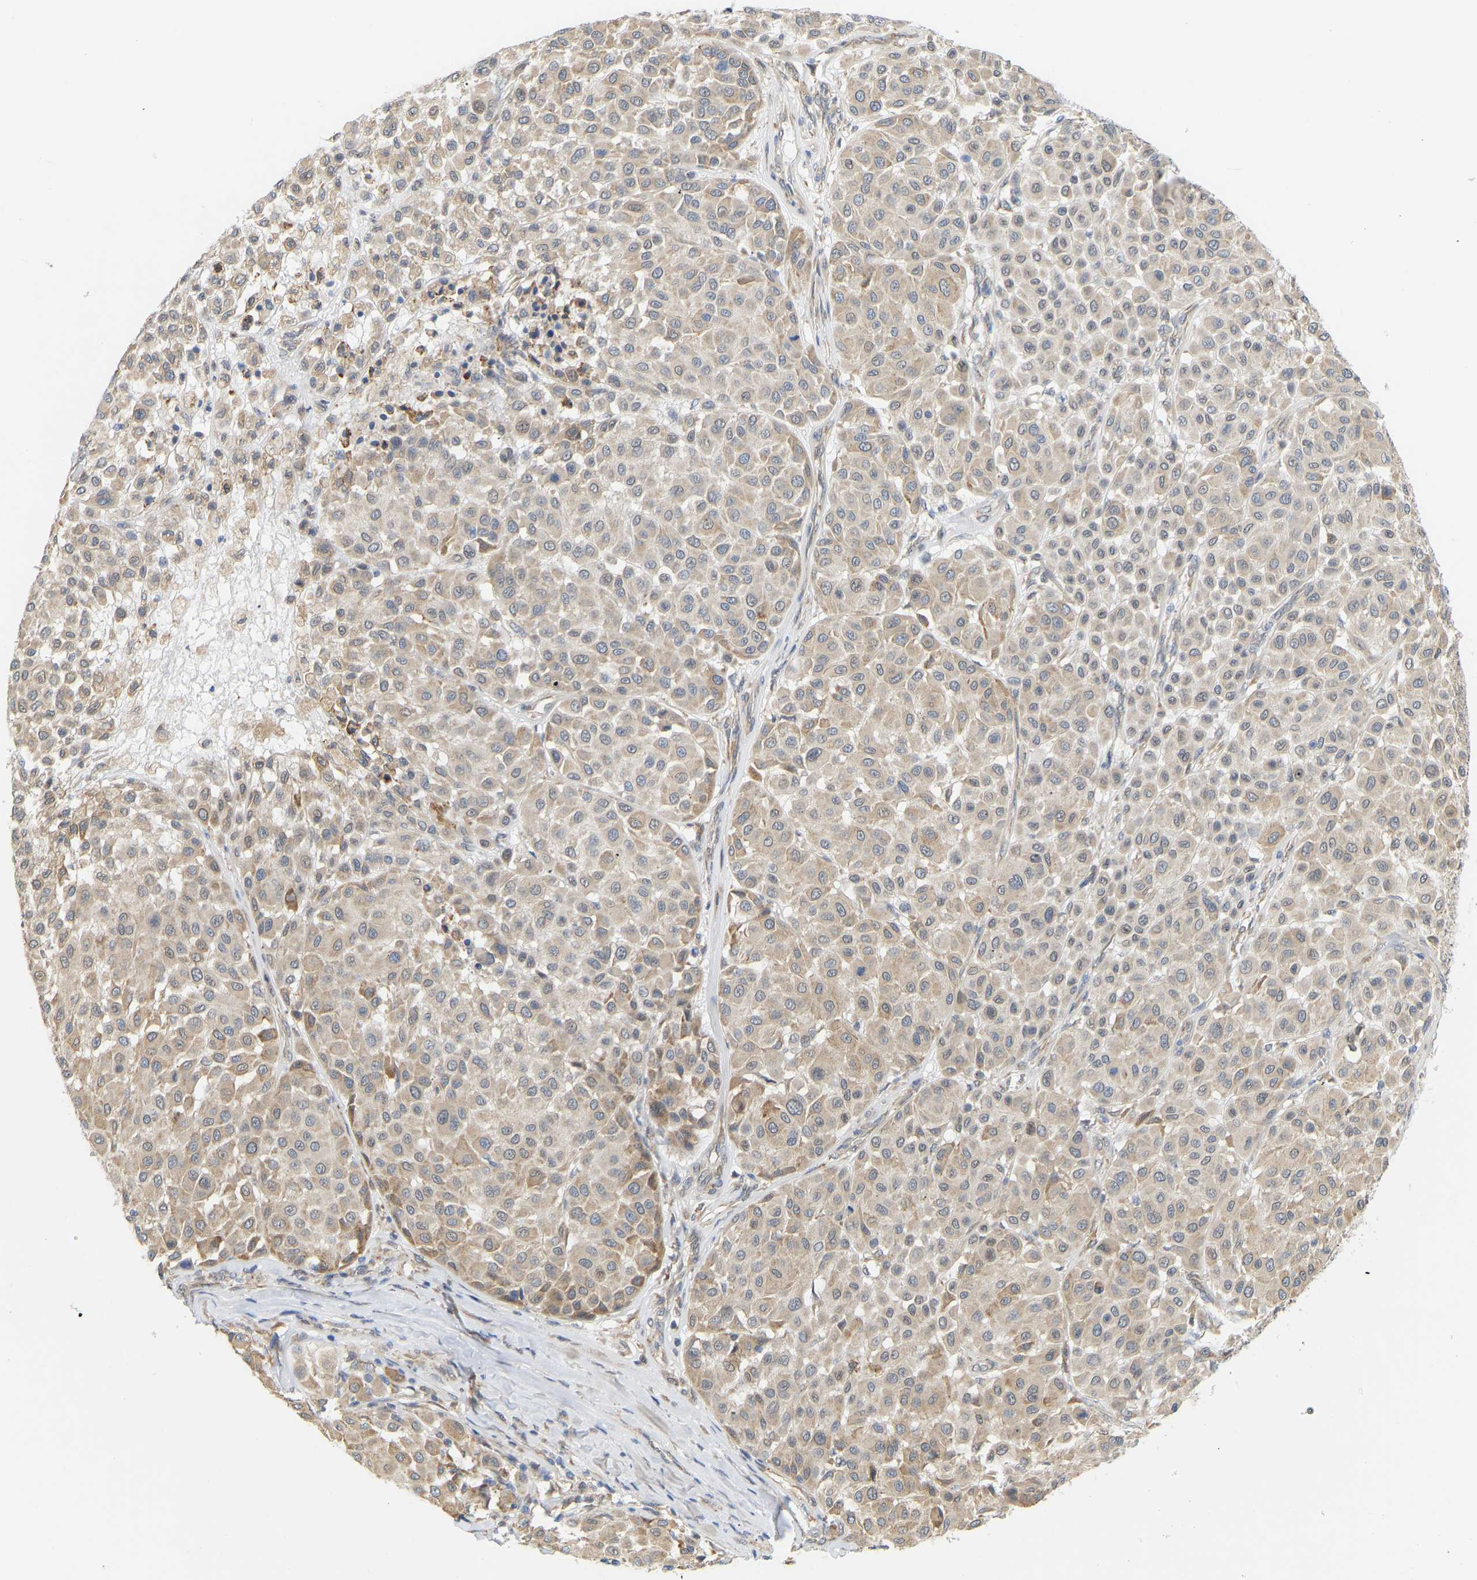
{"staining": {"intensity": "moderate", "quantity": ">75%", "location": "cytoplasmic/membranous"}, "tissue": "melanoma", "cell_type": "Tumor cells", "image_type": "cancer", "snomed": [{"axis": "morphology", "description": "Malignant melanoma, Metastatic site"}, {"axis": "topography", "description": "Soft tissue"}], "caption": "High-magnification brightfield microscopy of melanoma stained with DAB (3,3'-diaminobenzidine) (brown) and counterstained with hematoxylin (blue). tumor cells exhibit moderate cytoplasmic/membranous expression is identified in approximately>75% of cells. (DAB = brown stain, brightfield microscopy at high magnification).", "gene": "BEND3", "patient": {"sex": "male", "age": 41}}